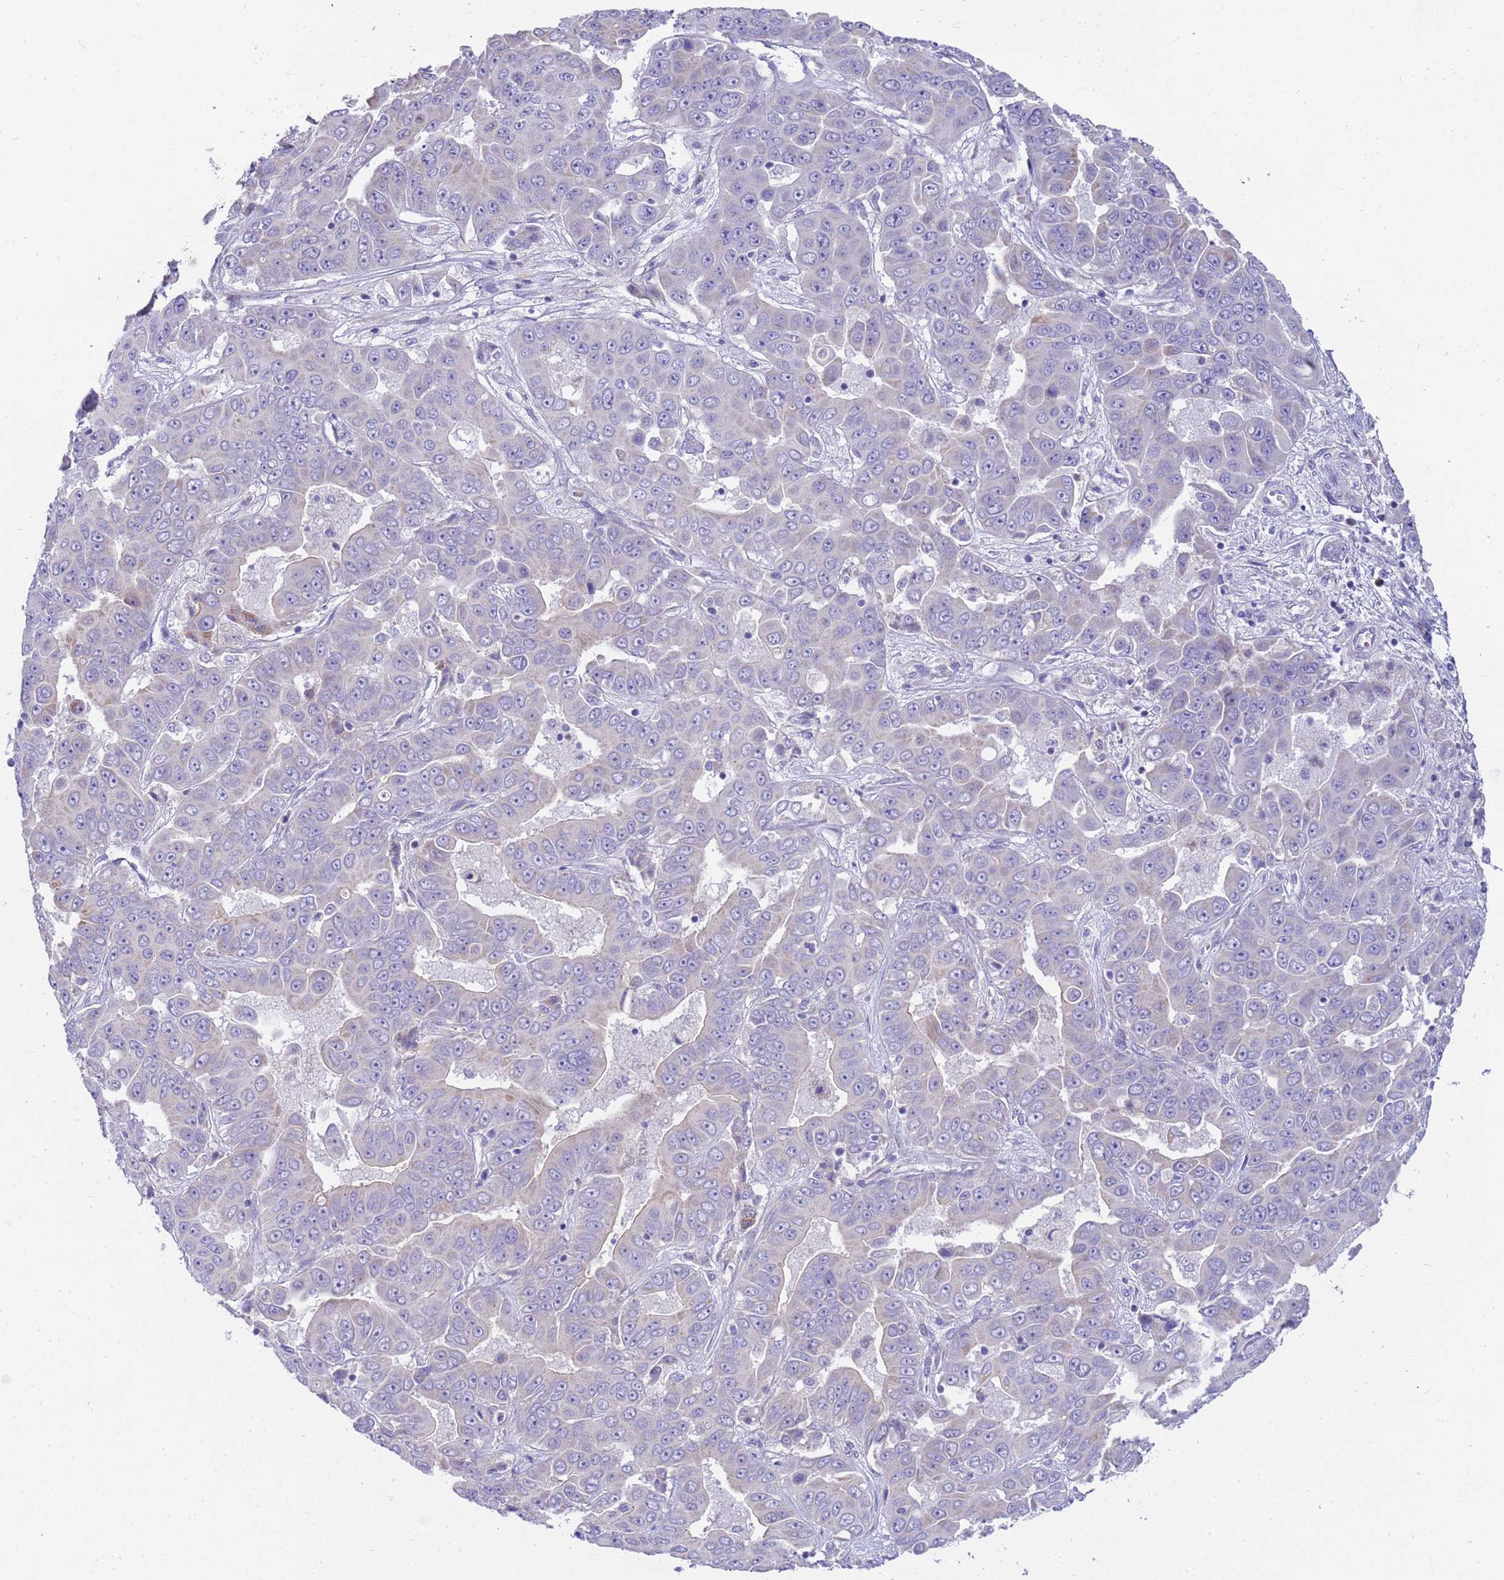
{"staining": {"intensity": "negative", "quantity": "none", "location": "none"}, "tissue": "liver cancer", "cell_type": "Tumor cells", "image_type": "cancer", "snomed": [{"axis": "morphology", "description": "Cholangiocarcinoma"}, {"axis": "topography", "description": "Liver"}], "caption": "Micrograph shows no significant protein staining in tumor cells of liver cholangiocarcinoma.", "gene": "RIPPLY2", "patient": {"sex": "female", "age": 52}}